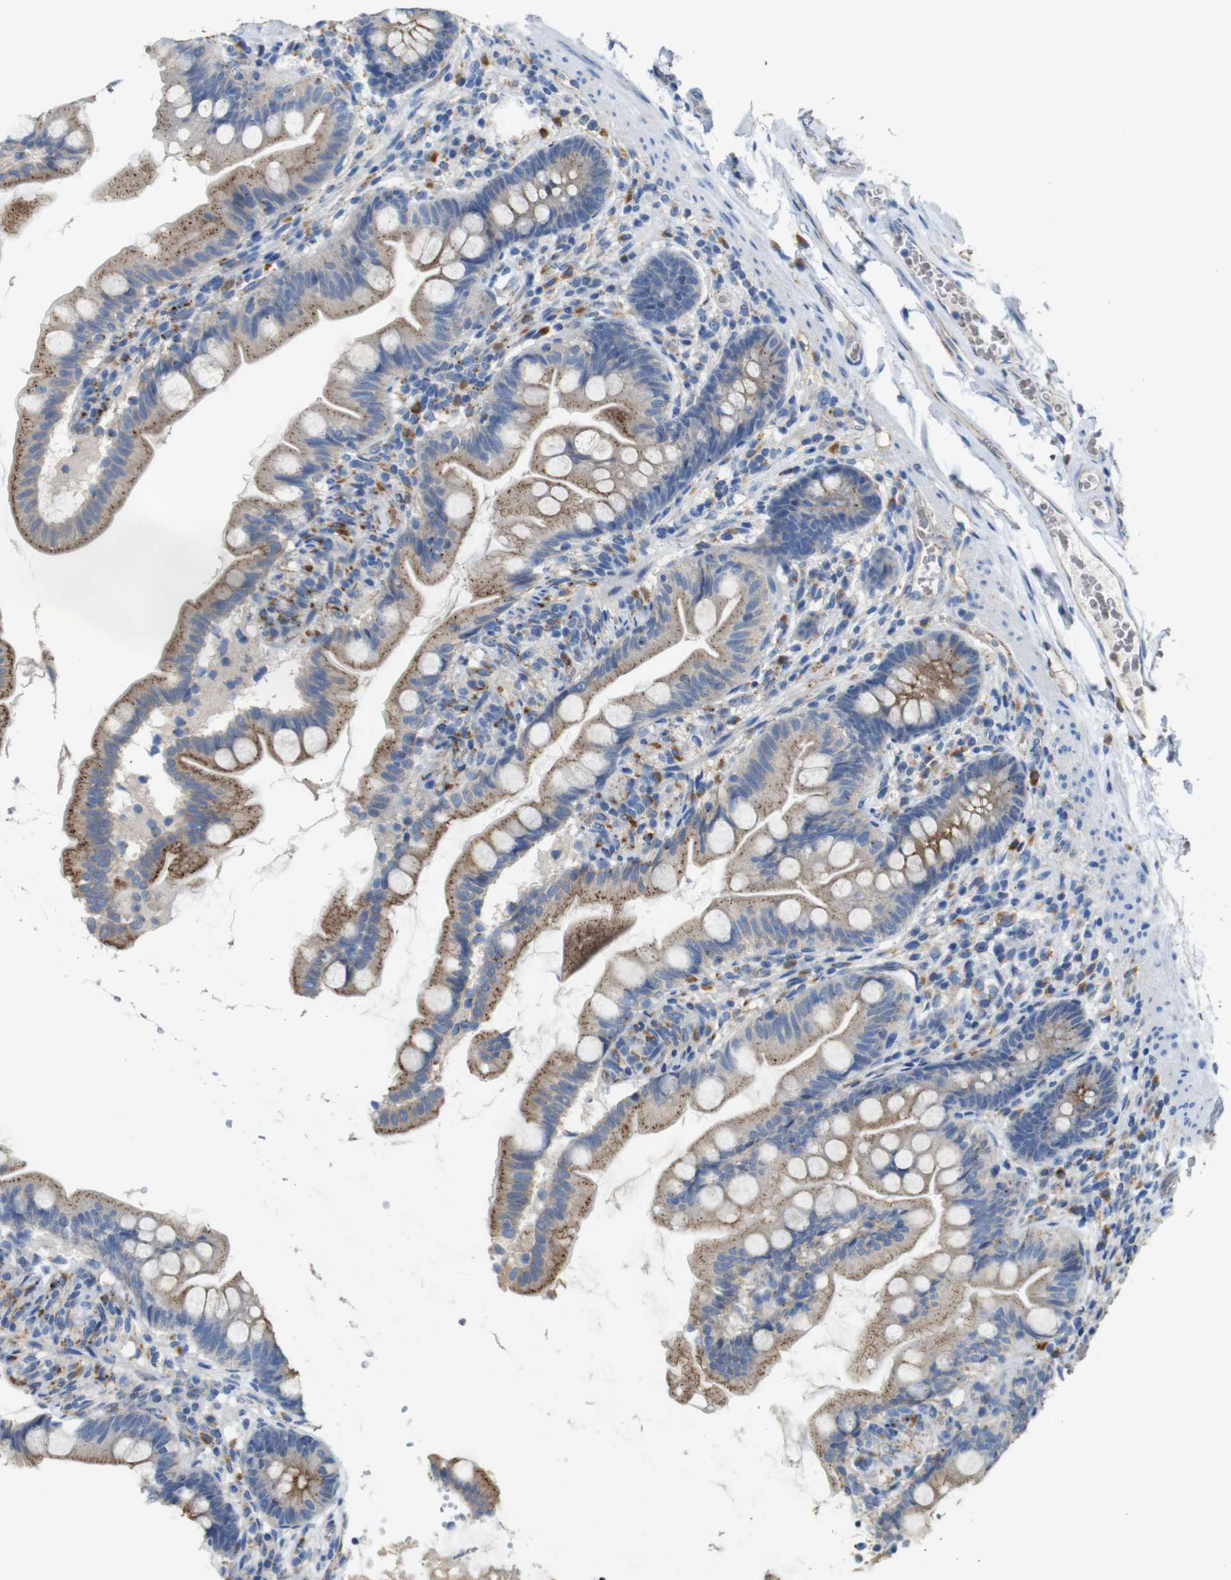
{"staining": {"intensity": "moderate", "quantity": ">75%", "location": "cytoplasmic/membranous"}, "tissue": "small intestine", "cell_type": "Glandular cells", "image_type": "normal", "snomed": [{"axis": "morphology", "description": "Normal tissue, NOS"}, {"axis": "topography", "description": "Small intestine"}], "caption": "Immunohistochemical staining of normal small intestine displays >75% levels of moderate cytoplasmic/membranous protein expression in approximately >75% of glandular cells.", "gene": "NHLRC3", "patient": {"sex": "female", "age": 56}}